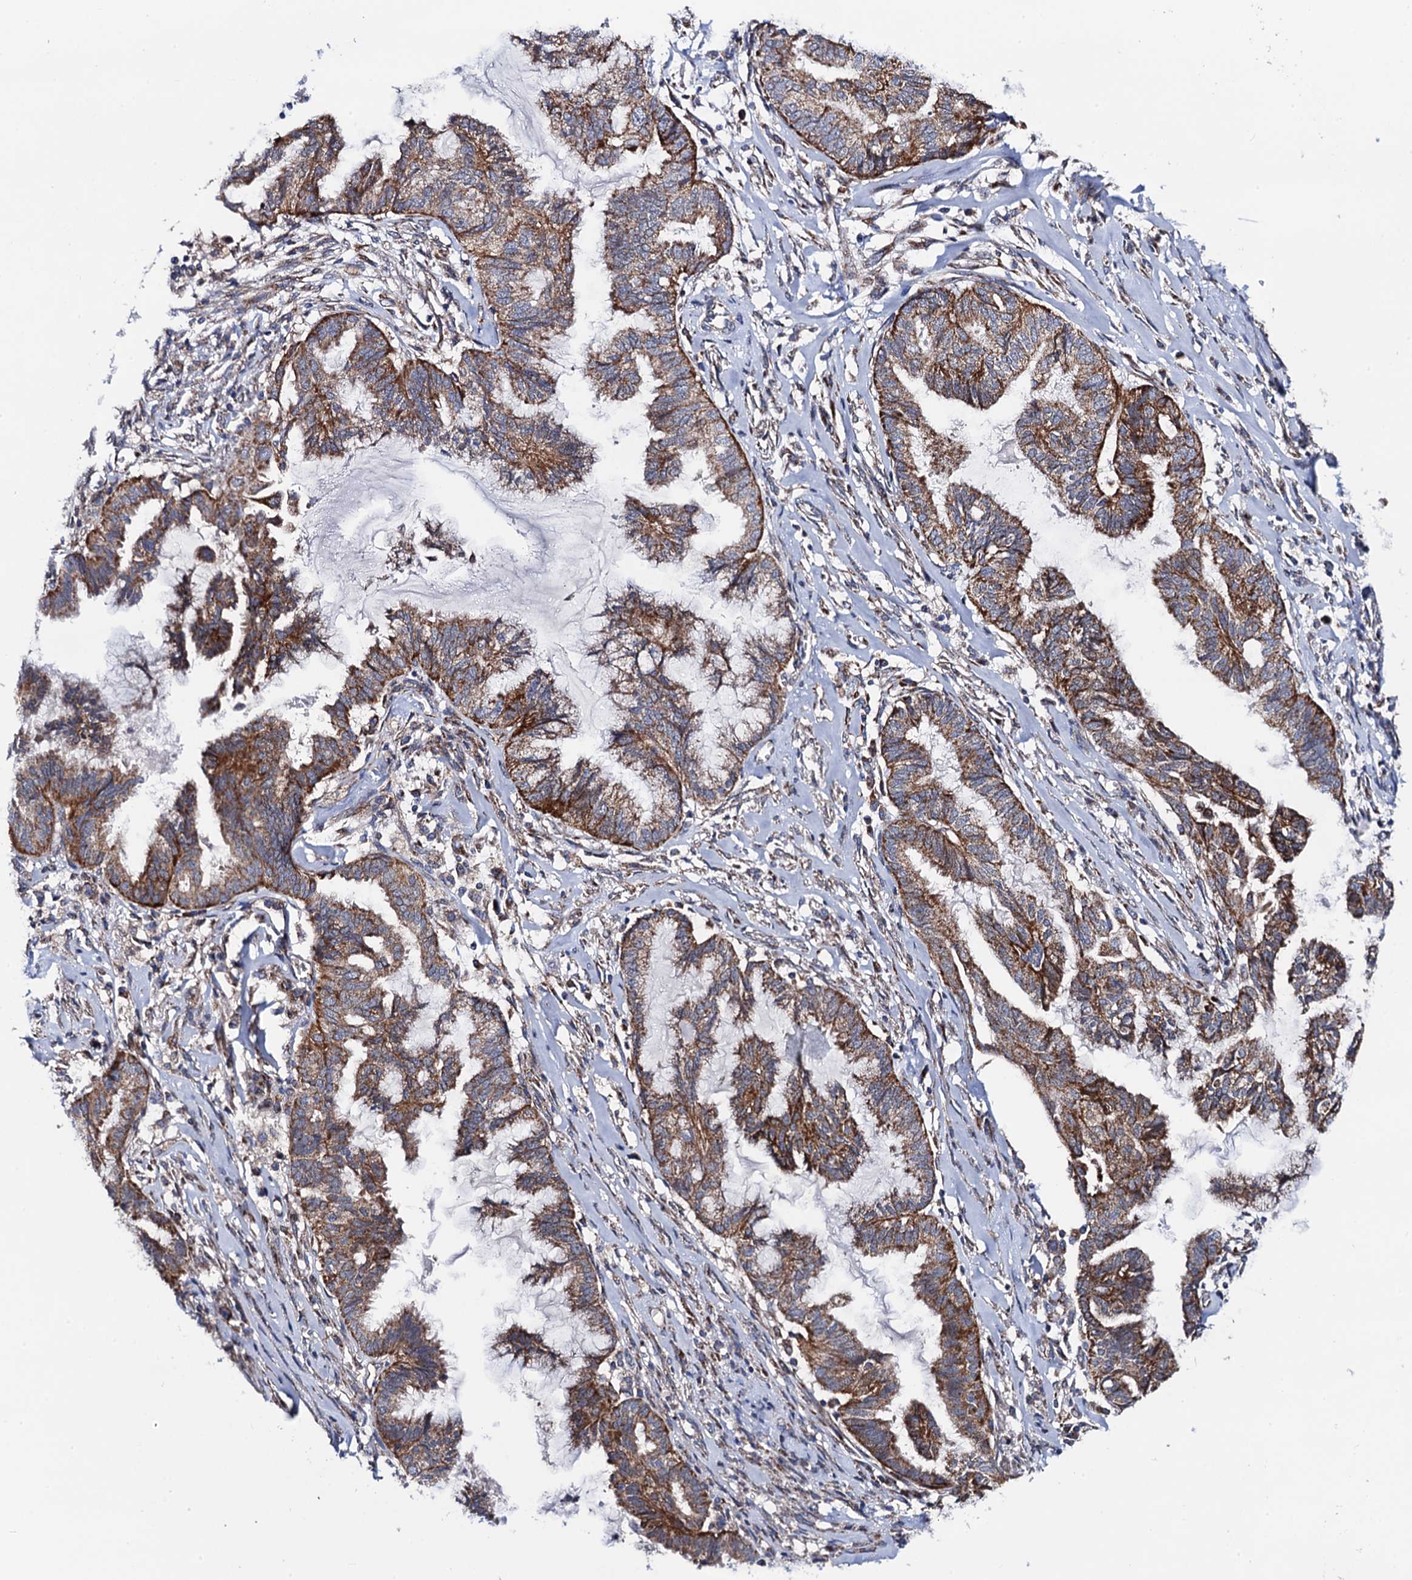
{"staining": {"intensity": "moderate", "quantity": ">75%", "location": "cytoplasmic/membranous"}, "tissue": "endometrial cancer", "cell_type": "Tumor cells", "image_type": "cancer", "snomed": [{"axis": "morphology", "description": "Adenocarcinoma, NOS"}, {"axis": "topography", "description": "Endometrium"}], "caption": "Endometrial cancer (adenocarcinoma) tissue reveals moderate cytoplasmic/membranous expression in approximately >75% of tumor cells, visualized by immunohistochemistry.", "gene": "PTCD3", "patient": {"sex": "female", "age": 86}}